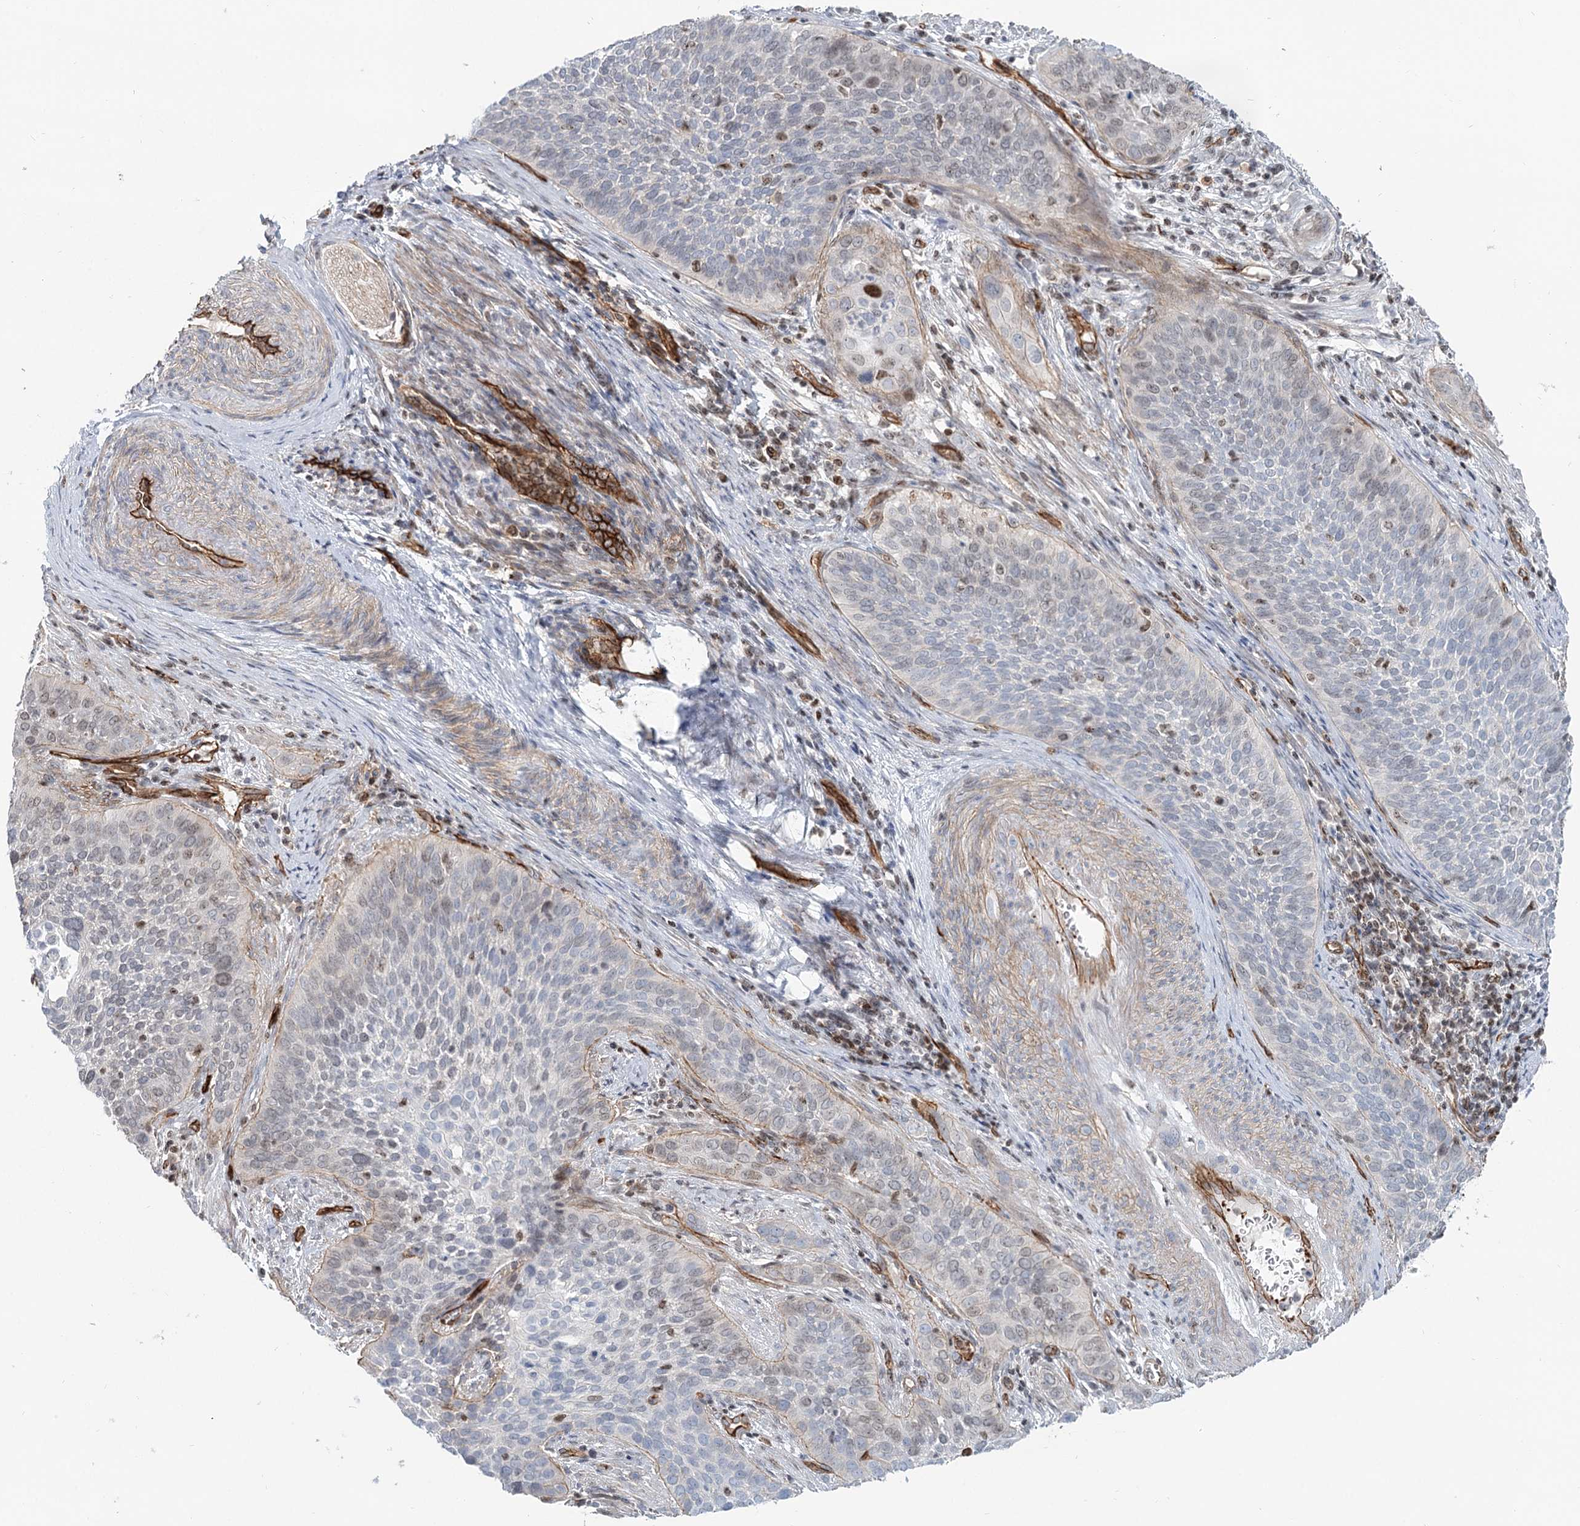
{"staining": {"intensity": "weak", "quantity": "<25%", "location": "nuclear"}, "tissue": "cervical cancer", "cell_type": "Tumor cells", "image_type": "cancer", "snomed": [{"axis": "morphology", "description": "Squamous cell carcinoma, NOS"}, {"axis": "topography", "description": "Cervix"}], "caption": "Immunohistochemical staining of human squamous cell carcinoma (cervical) shows no significant expression in tumor cells.", "gene": "ZFYVE28", "patient": {"sex": "female", "age": 34}}